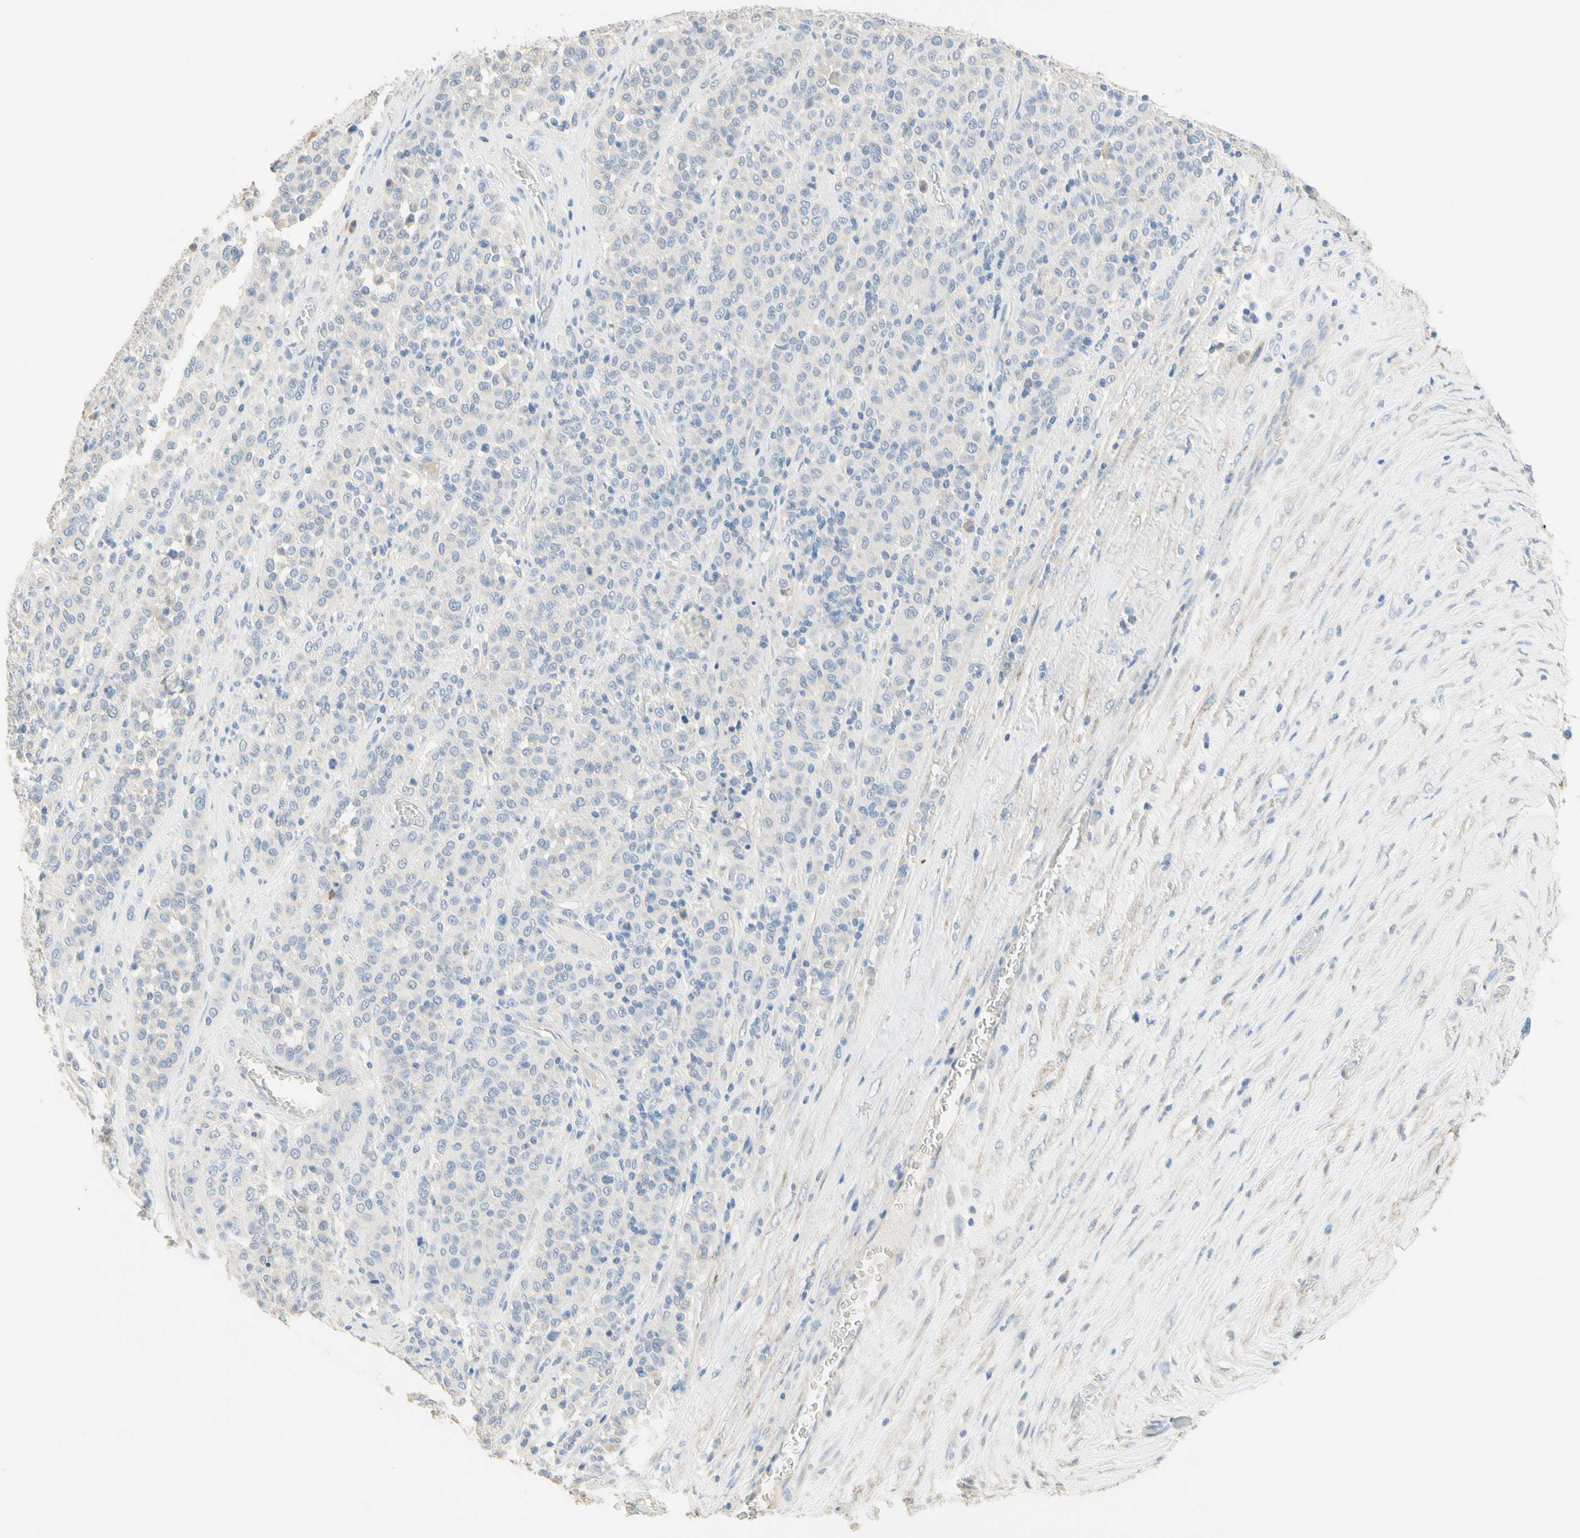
{"staining": {"intensity": "negative", "quantity": "none", "location": "none"}, "tissue": "melanoma", "cell_type": "Tumor cells", "image_type": "cancer", "snomed": [{"axis": "morphology", "description": "Malignant melanoma, Metastatic site"}, {"axis": "topography", "description": "Pancreas"}], "caption": "Micrograph shows no protein positivity in tumor cells of malignant melanoma (metastatic site) tissue. The staining was performed using DAB (3,3'-diaminobenzidine) to visualize the protein expression in brown, while the nuclei were stained in blue with hematoxylin (Magnification: 20x).", "gene": "NECTIN4", "patient": {"sex": "female", "age": 30}}